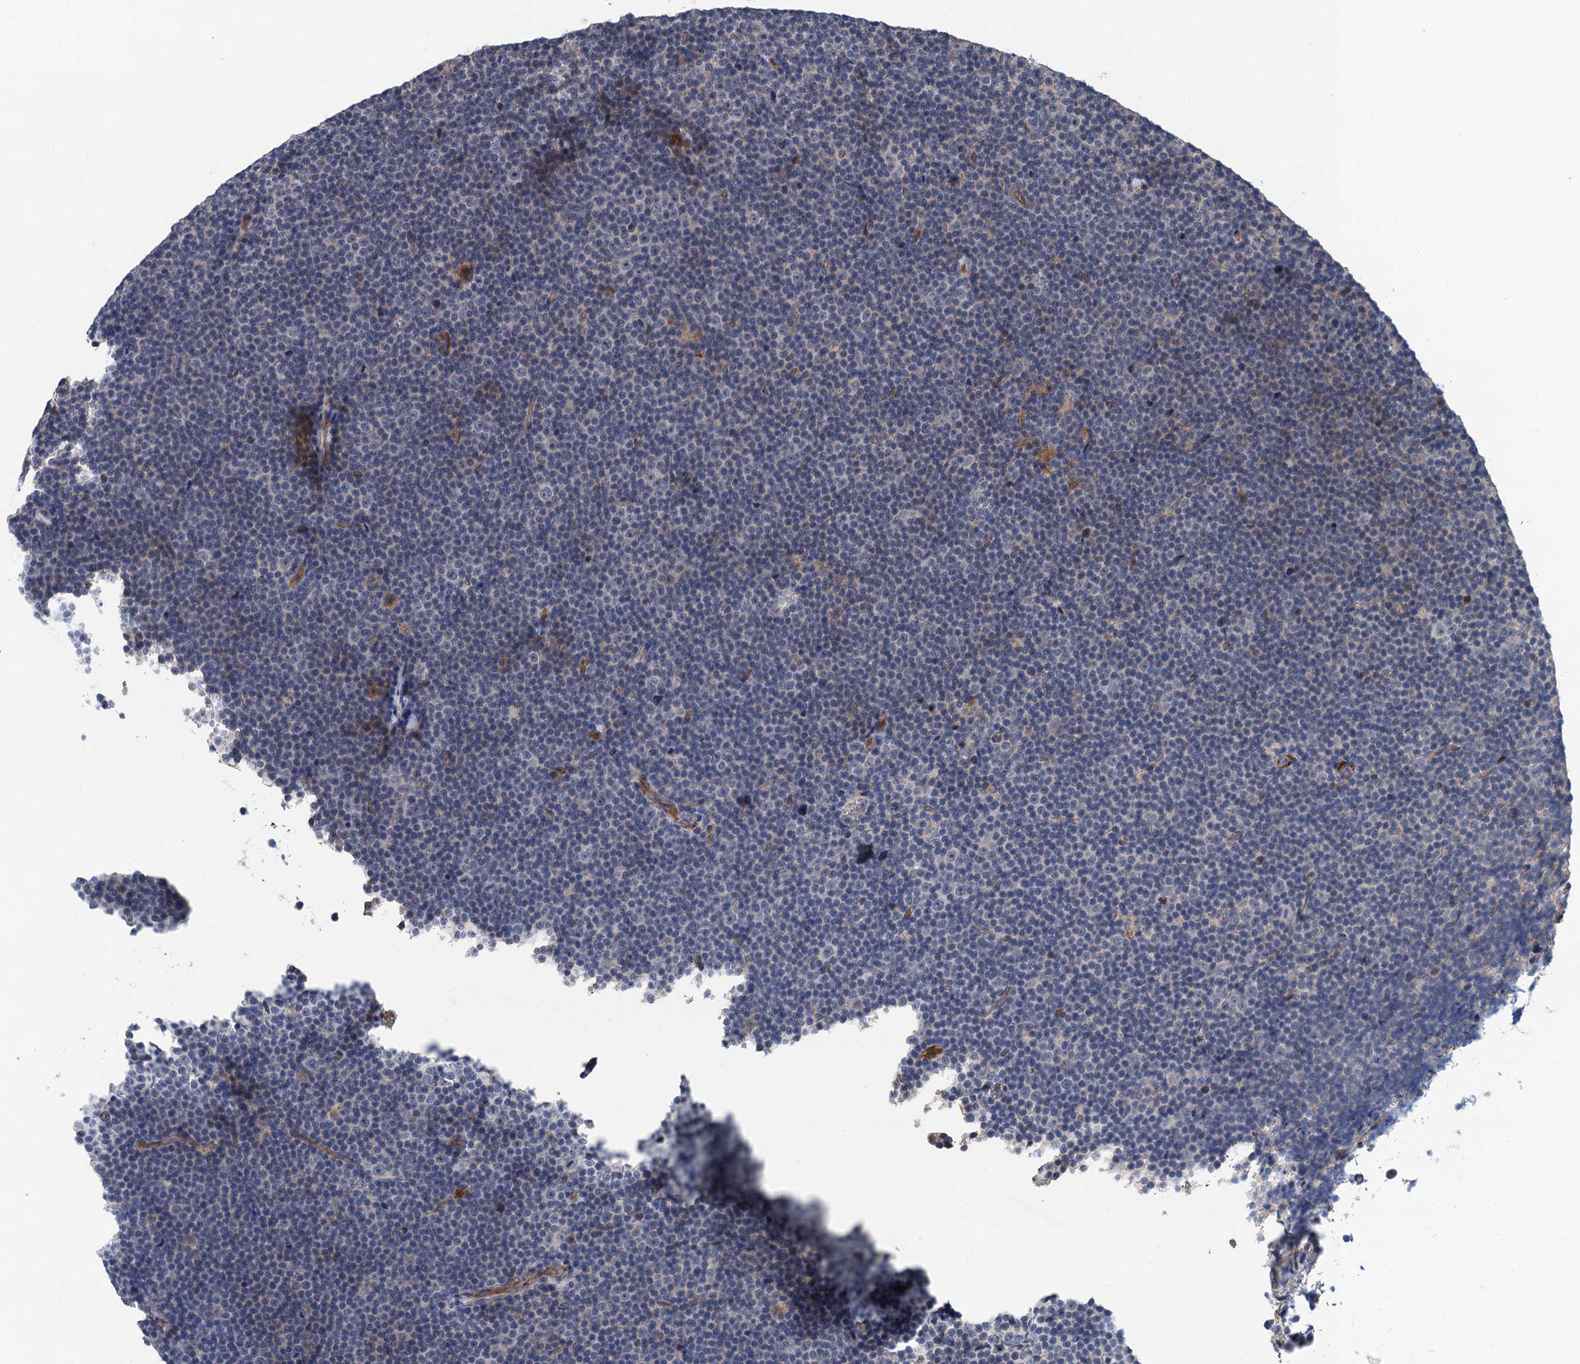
{"staining": {"intensity": "negative", "quantity": "none", "location": "none"}, "tissue": "lymphoma", "cell_type": "Tumor cells", "image_type": "cancer", "snomed": [{"axis": "morphology", "description": "Malignant lymphoma, non-Hodgkin's type, Low grade"}, {"axis": "topography", "description": "Lymph node"}], "caption": "DAB immunohistochemical staining of lymphoma reveals no significant staining in tumor cells.", "gene": "TRAF7", "patient": {"sex": "female", "age": 67}}